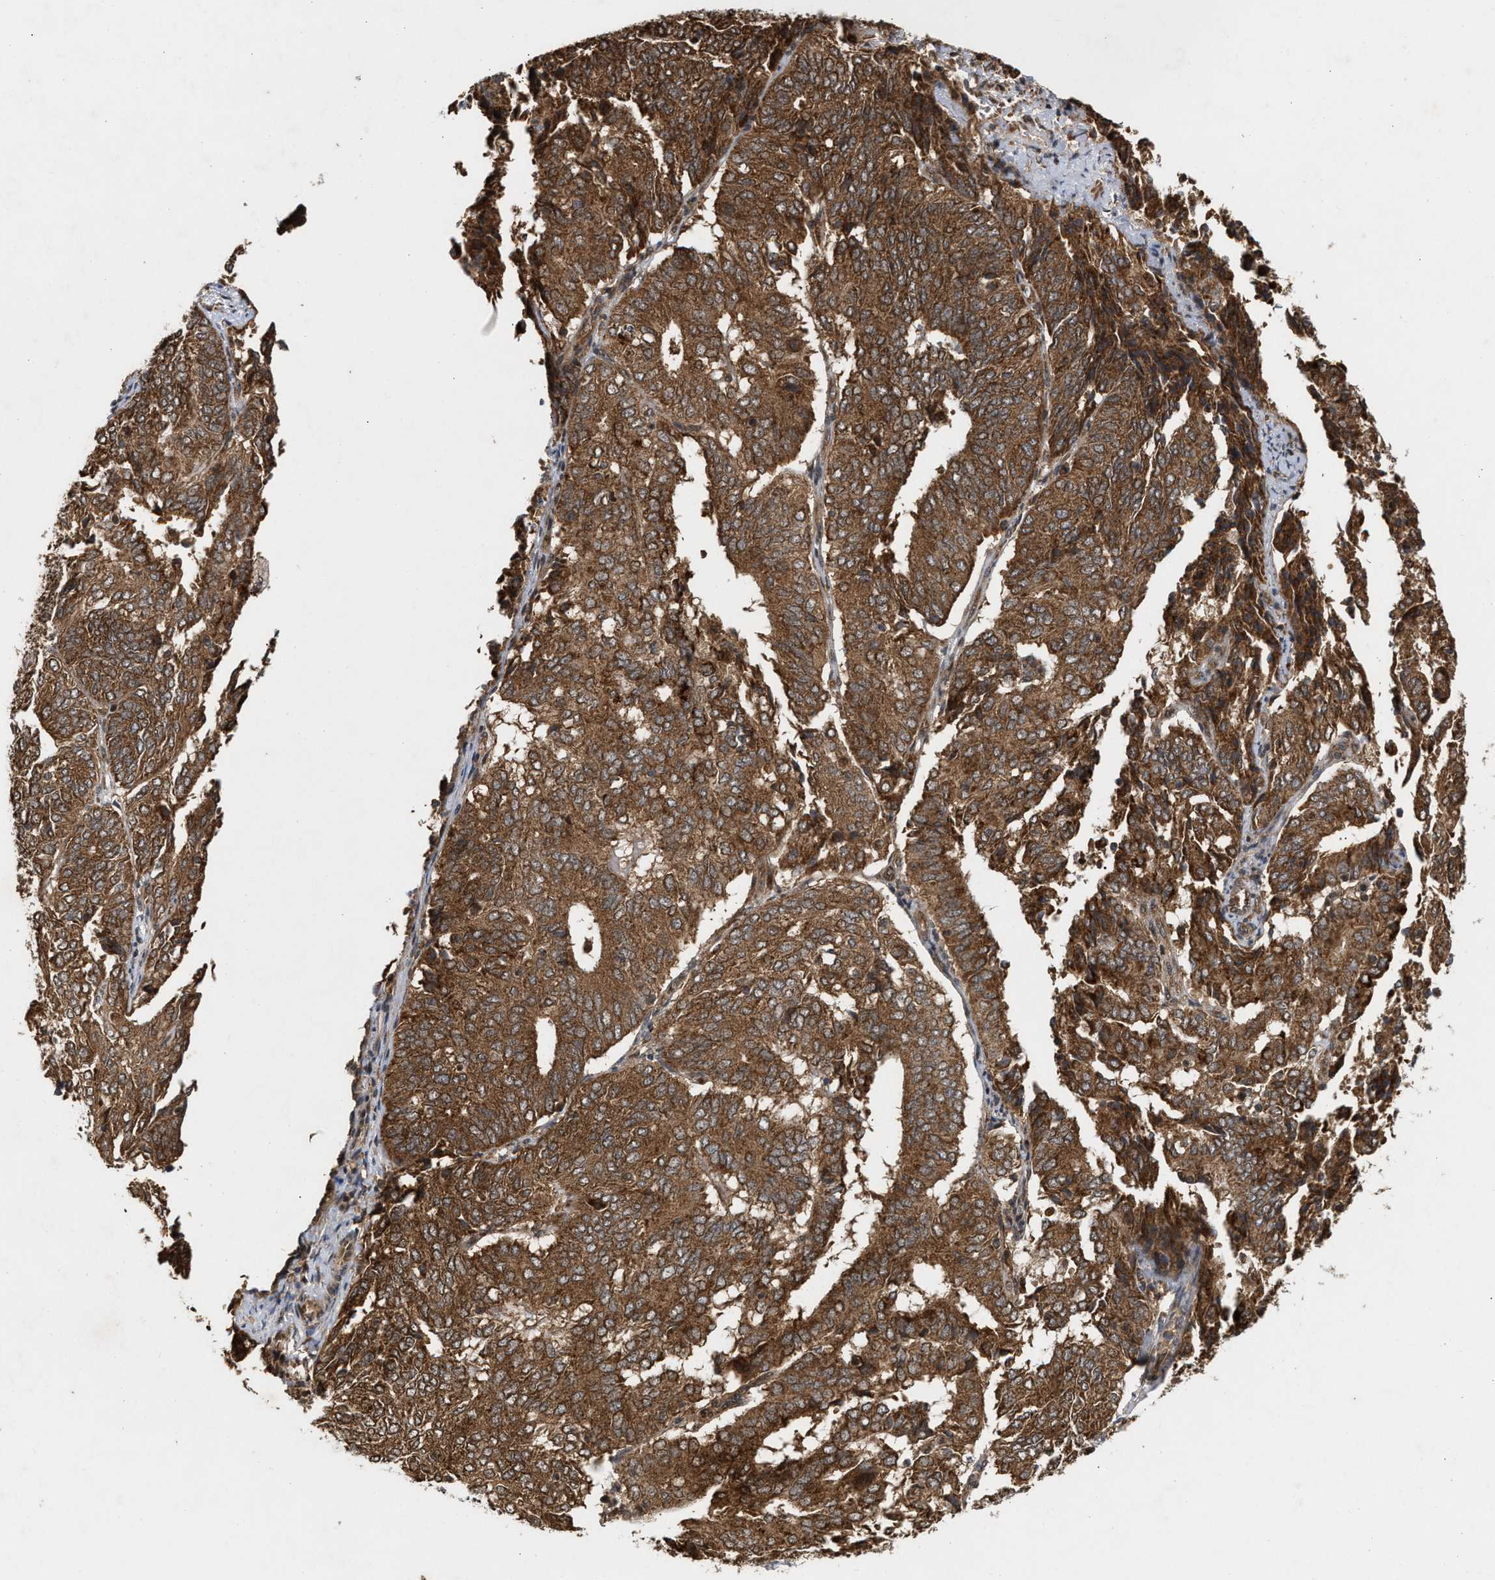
{"staining": {"intensity": "moderate", "quantity": ">75%", "location": "cytoplasmic/membranous"}, "tissue": "endometrial cancer", "cell_type": "Tumor cells", "image_type": "cancer", "snomed": [{"axis": "morphology", "description": "Adenocarcinoma, NOS"}, {"axis": "topography", "description": "Uterus"}], "caption": "This micrograph shows IHC staining of endometrial cancer, with medium moderate cytoplasmic/membranous staining in about >75% of tumor cells.", "gene": "CFLAR", "patient": {"sex": "female", "age": 60}}